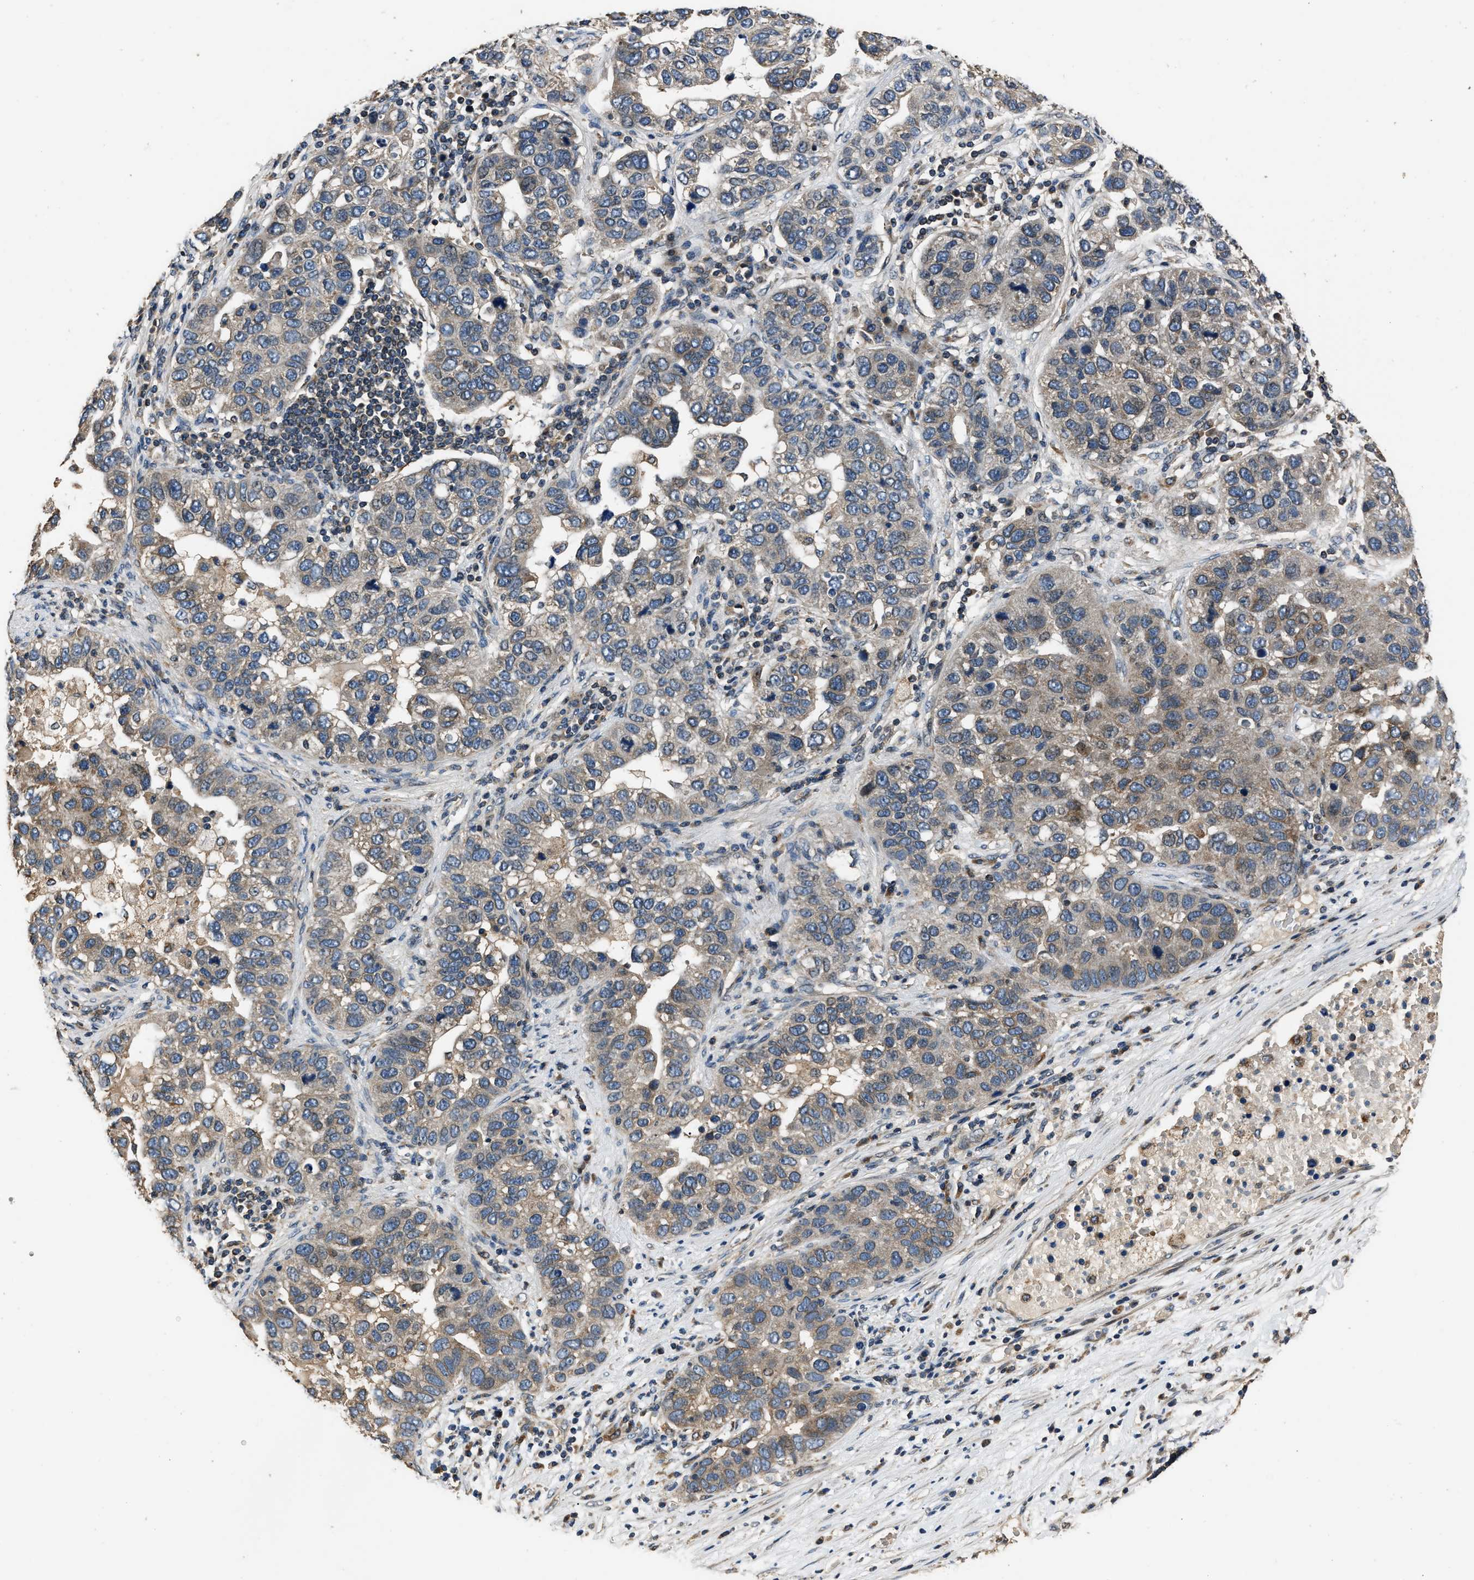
{"staining": {"intensity": "weak", "quantity": ">75%", "location": "cytoplasmic/membranous"}, "tissue": "pancreatic cancer", "cell_type": "Tumor cells", "image_type": "cancer", "snomed": [{"axis": "morphology", "description": "Adenocarcinoma, NOS"}, {"axis": "topography", "description": "Pancreas"}], "caption": "DAB immunohistochemical staining of human adenocarcinoma (pancreatic) shows weak cytoplasmic/membranous protein staining in approximately >75% of tumor cells.", "gene": "TNRC18", "patient": {"sex": "female", "age": 61}}